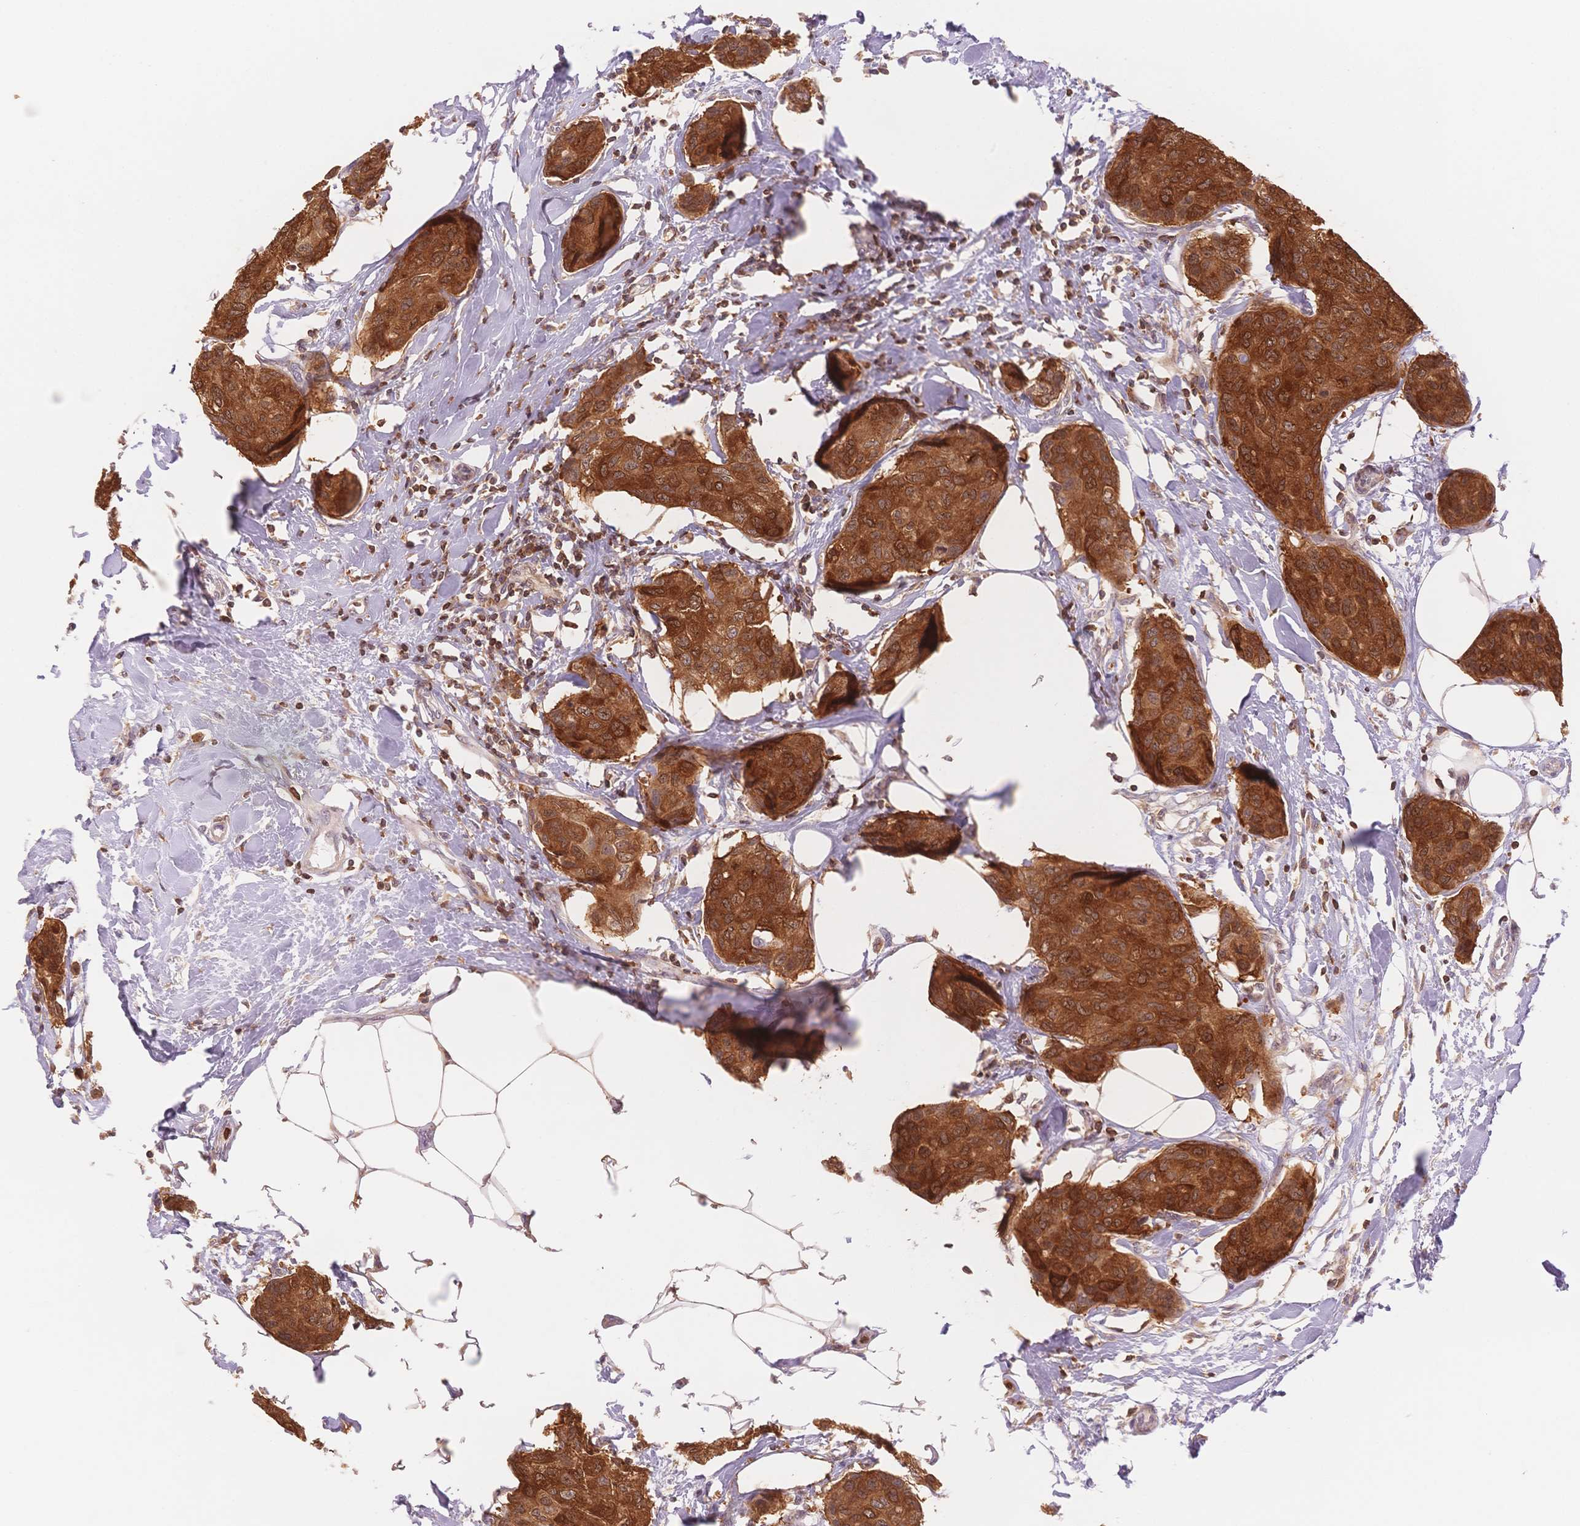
{"staining": {"intensity": "strong", "quantity": ">75%", "location": "cytoplasmic/membranous"}, "tissue": "breast cancer", "cell_type": "Tumor cells", "image_type": "cancer", "snomed": [{"axis": "morphology", "description": "Duct carcinoma"}, {"axis": "topography", "description": "Breast"}], "caption": "About >75% of tumor cells in breast cancer (invasive ductal carcinoma) exhibit strong cytoplasmic/membranous protein staining as visualized by brown immunohistochemical staining.", "gene": "STK39", "patient": {"sex": "female", "age": 80}}